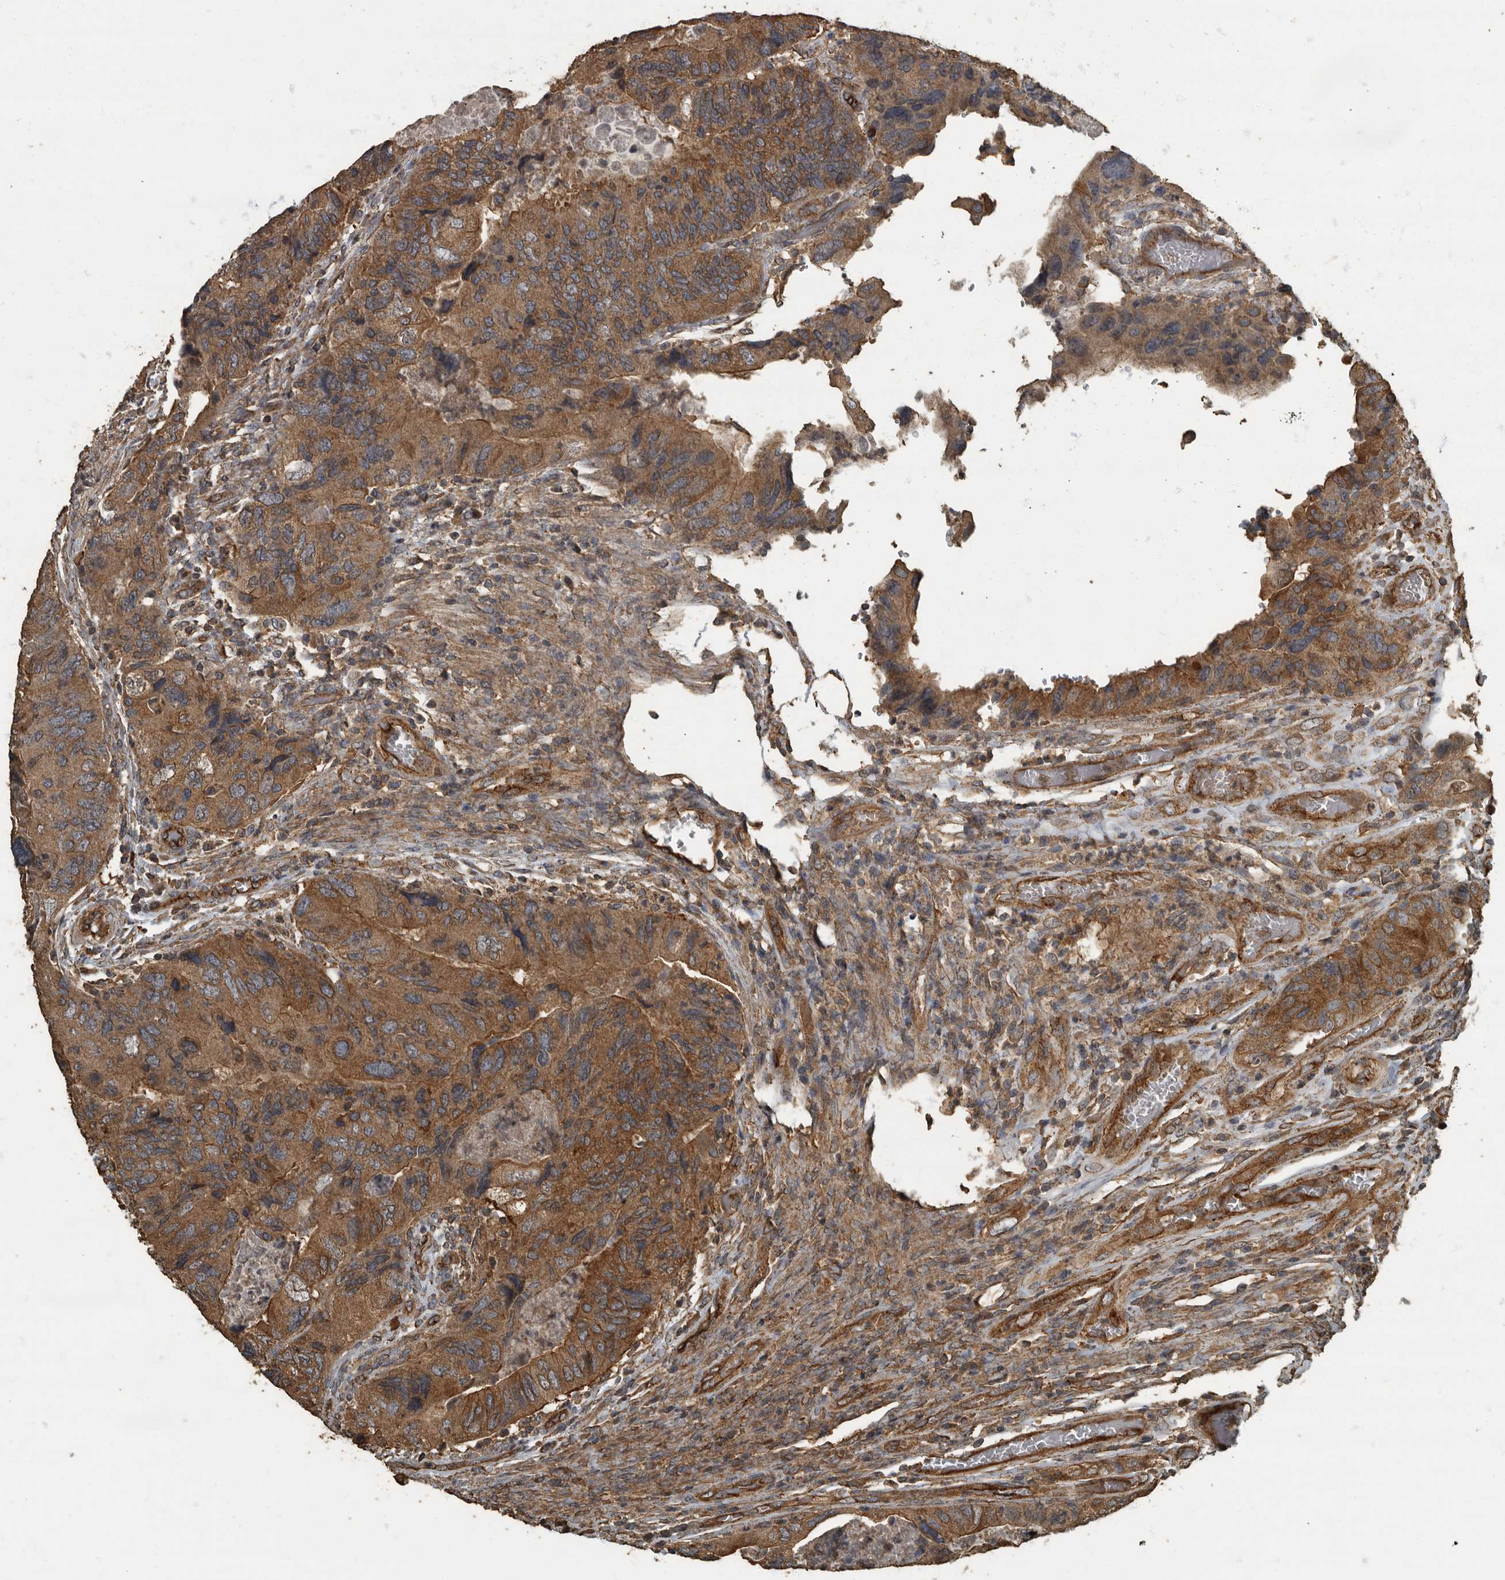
{"staining": {"intensity": "strong", "quantity": ">75%", "location": "cytoplasmic/membranous"}, "tissue": "colorectal cancer", "cell_type": "Tumor cells", "image_type": "cancer", "snomed": [{"axis": "morphology", "description": "Adenocarcinoma, NOS"}, {"axis": "topography", "description": "Rectum"}], "caption": "Strong cytoplasmic/membranous protein positivity is identified in approximately >75% of tumor cells in colorectal adenocarcinoma.", "gene": "IL15RA", "patient": {"sex": "male", "age": 63}}